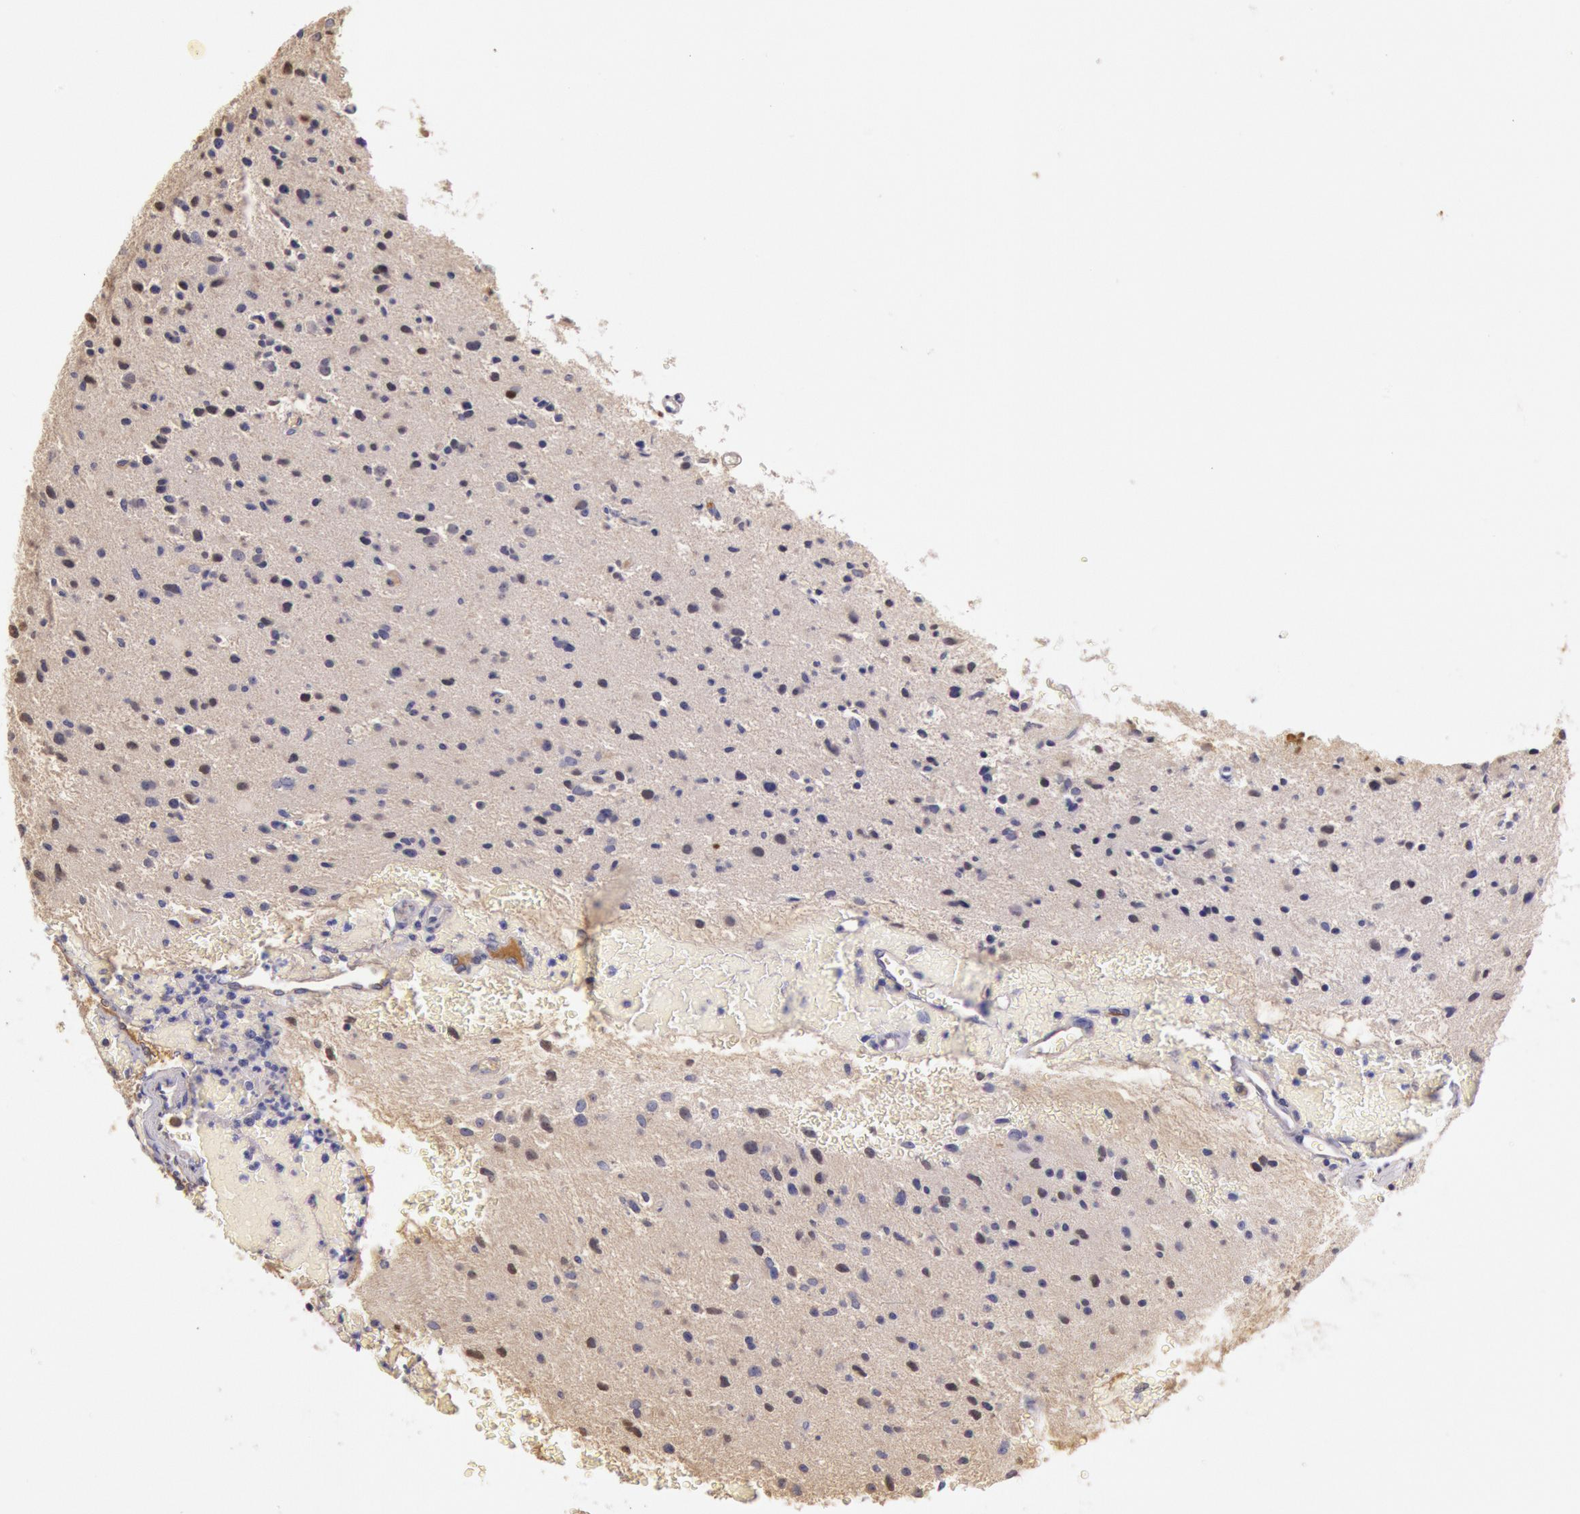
{"staining": {"intensity": "negative", "quantity": "none", "location": "none"}, "tissue": "glioma", "cell_type": "Tumor cells", "image_type": "cancer", "snomed": [{"axis": "morphology", "description": "Glioma, malignant, Low grade"}, {"axis": "topography", "description": "Brain"}], "caption": "Tumor cells show no significant staining in glioma.", "gene": "C1R", "patient": {"sex": "female", "age": 46}}